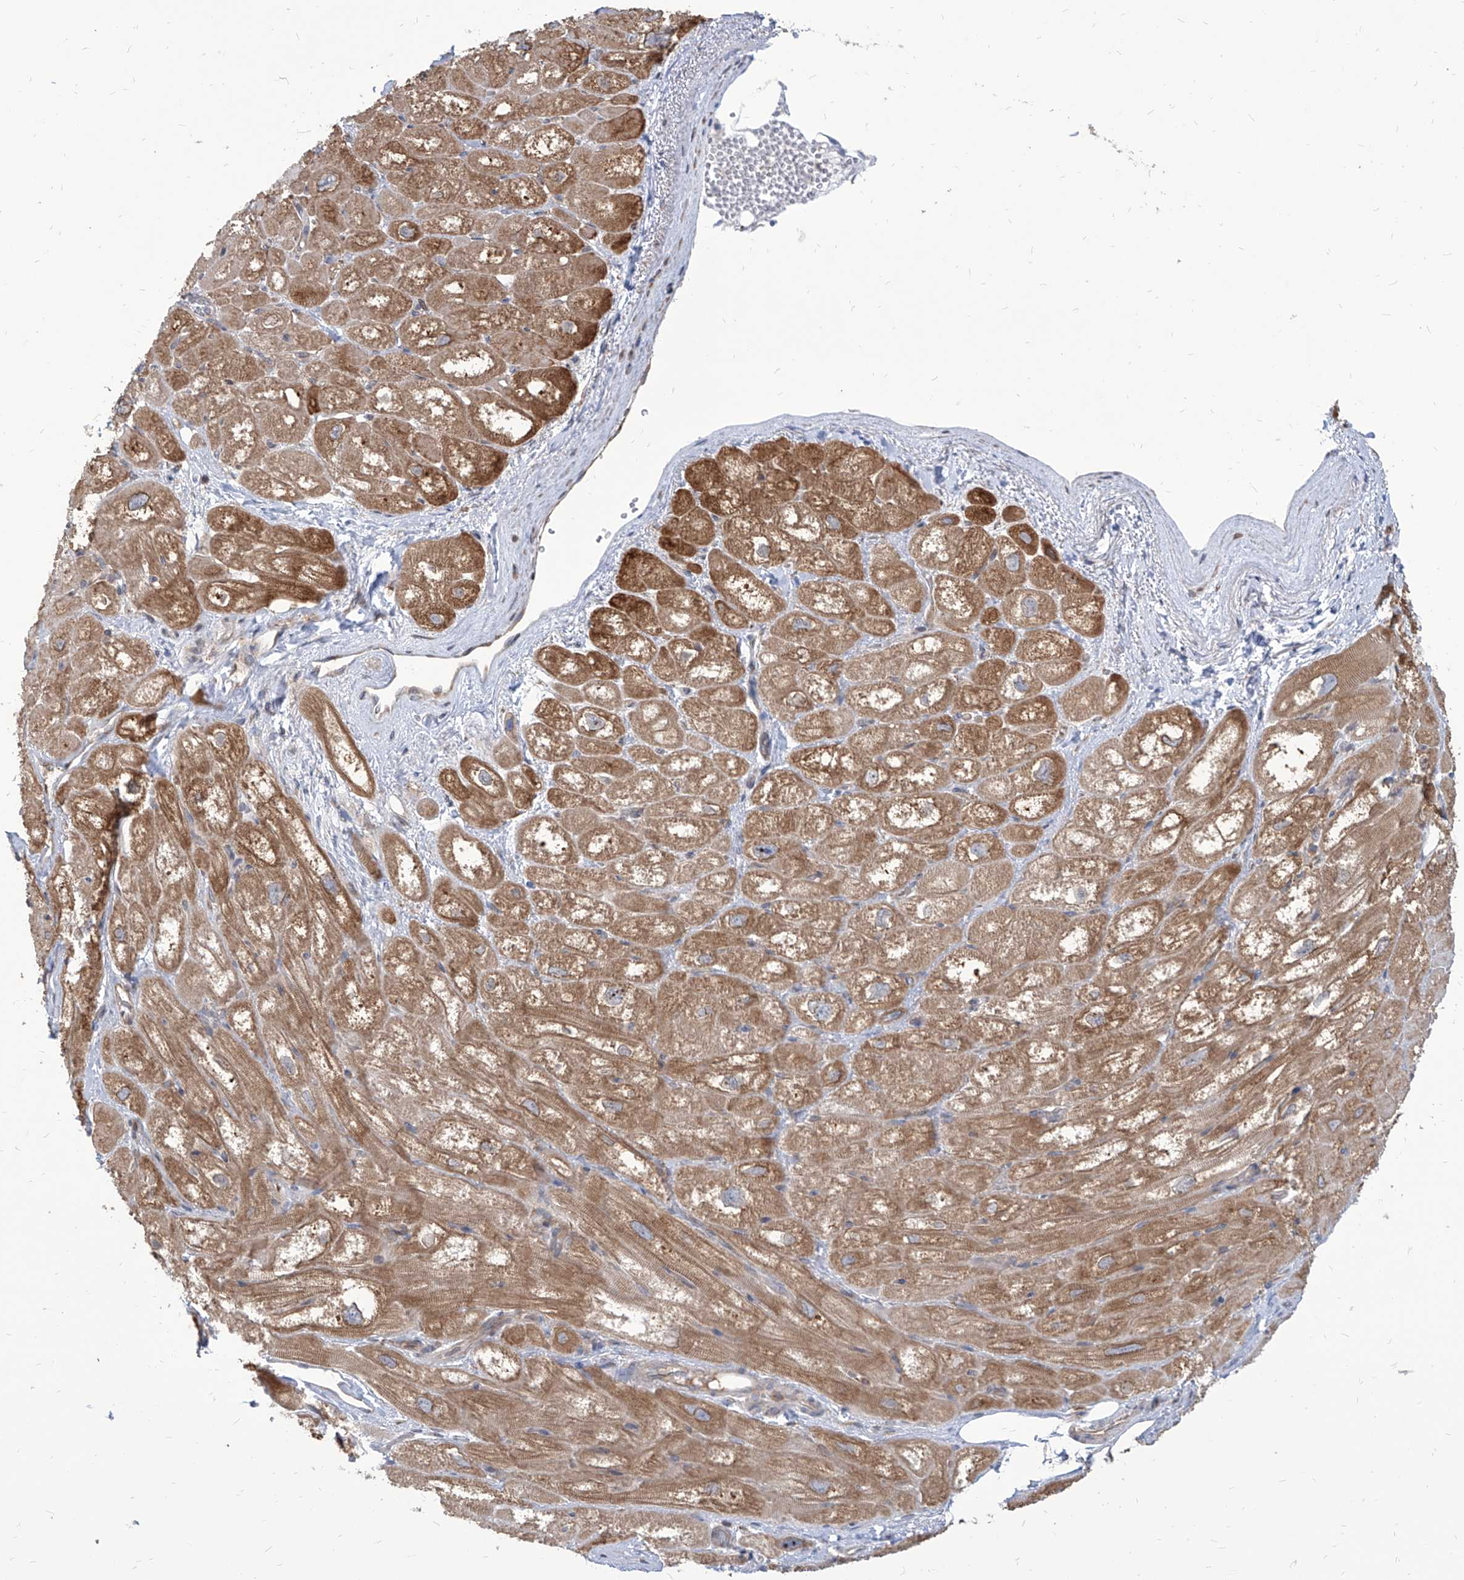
{"staining": {"intensity": "moderate", "quantity": "<25%", "location": "cytoplasmic/membranous"}, "tissue": "heart muscle", "cell_type": "Cardiomyocytes", "image_type": "normal", "snomed": [{"axis": "morphology", "description": "Normal tissue, NOS"}, {"axis": "topography", "description": "Heart"}], "caption": "Normal heart muscle shows moderate cytoplasmic/membranous expression in about <25% of cardiomyocytes Using DAB (3,3'-diaminobenzidine) (brown) and hematoxylin (blue) stains, captured at high magnification using brightfield microscopy..", "gene": "FAM83B", "patient": {"sex": "male", "age": 50}}